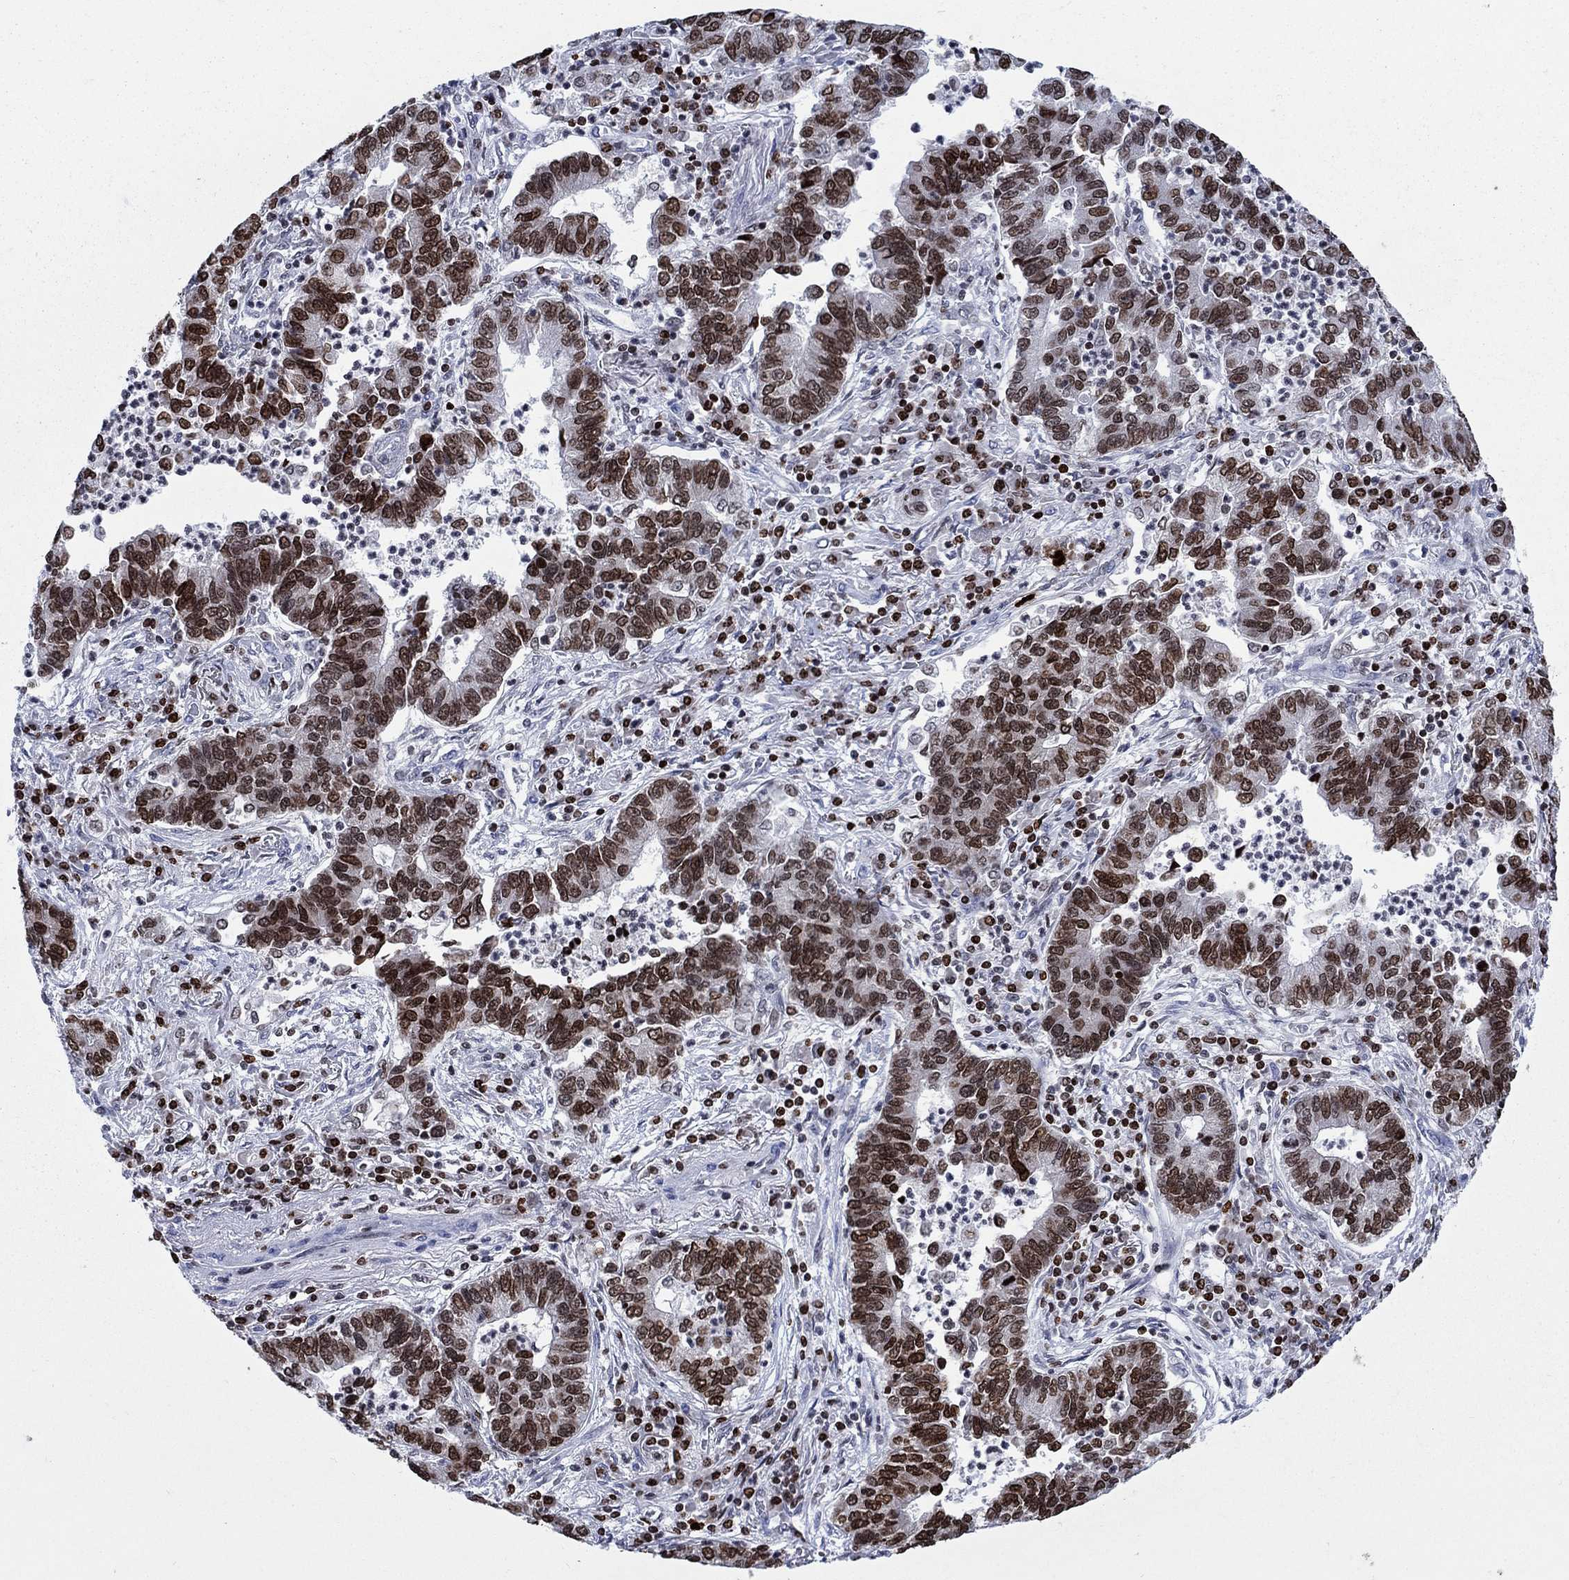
{"staining": {"intensity": "strong", "quantity": "25%-75%", "location": "nuclear"}, "tissue": "lung cancer", "cell_type": "Tumor cells", "image_type": "cancer", "snomed": [{"axis": "morphology", "description": "Adenocarcinoma, NOS"}, {"axis": "topography", "description": "Lung"}], "caption": "About 25%-75% of tumor cells in lung cancer display strong nuclear protein staining as visualized by brown immunohistochemical staining.", "gene": "HMGA1", "patient": {"sex": "female", "age": 57}}